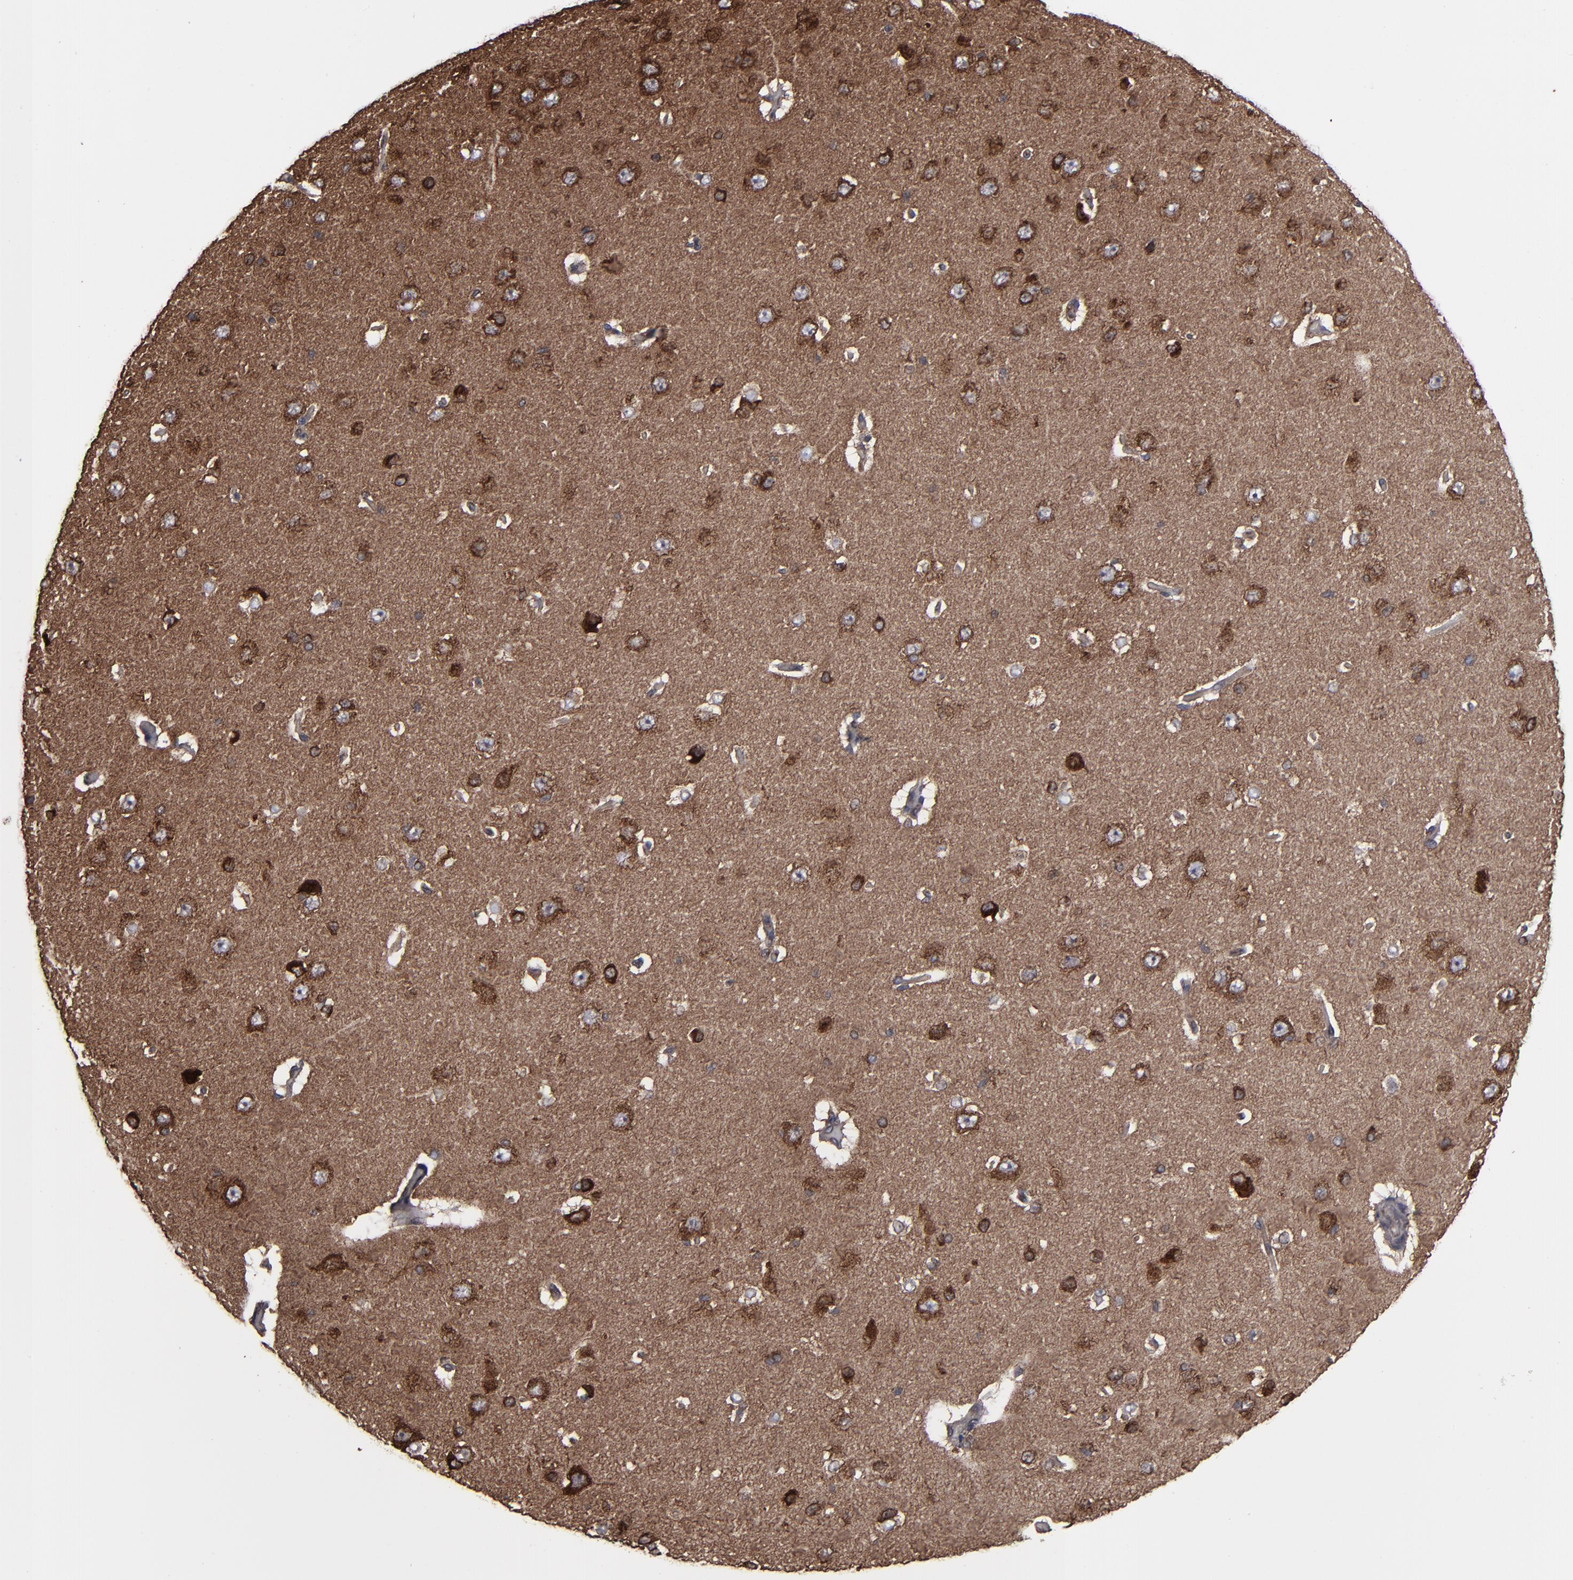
{"staining": {"intensity": "moderate", "quantity": ">75%", "location": "cytoplasmic/membranous"}, "tissue": "cerebral cortex", "cell_type": "Endothelial cells", "image_type": "normal", "snomed": [{"axis": "morphology", "description": "Normal tissue, NOS"}, {"axis": "topography", "description": "Cerebral cortex"}], "caption": "A photomicrograph of cerebral cortex stained for a protein displays moderate cytoplasmic/membranous brown staining in endothelial cells. The staining was performed using DAB (3,3'-diaminobenzidine), with brown indicating positive protein expression. Nuclei are stained blue with hematoxylin.", "gene": "CNIH1", "patient": {"sex": "female", "age": 45}}